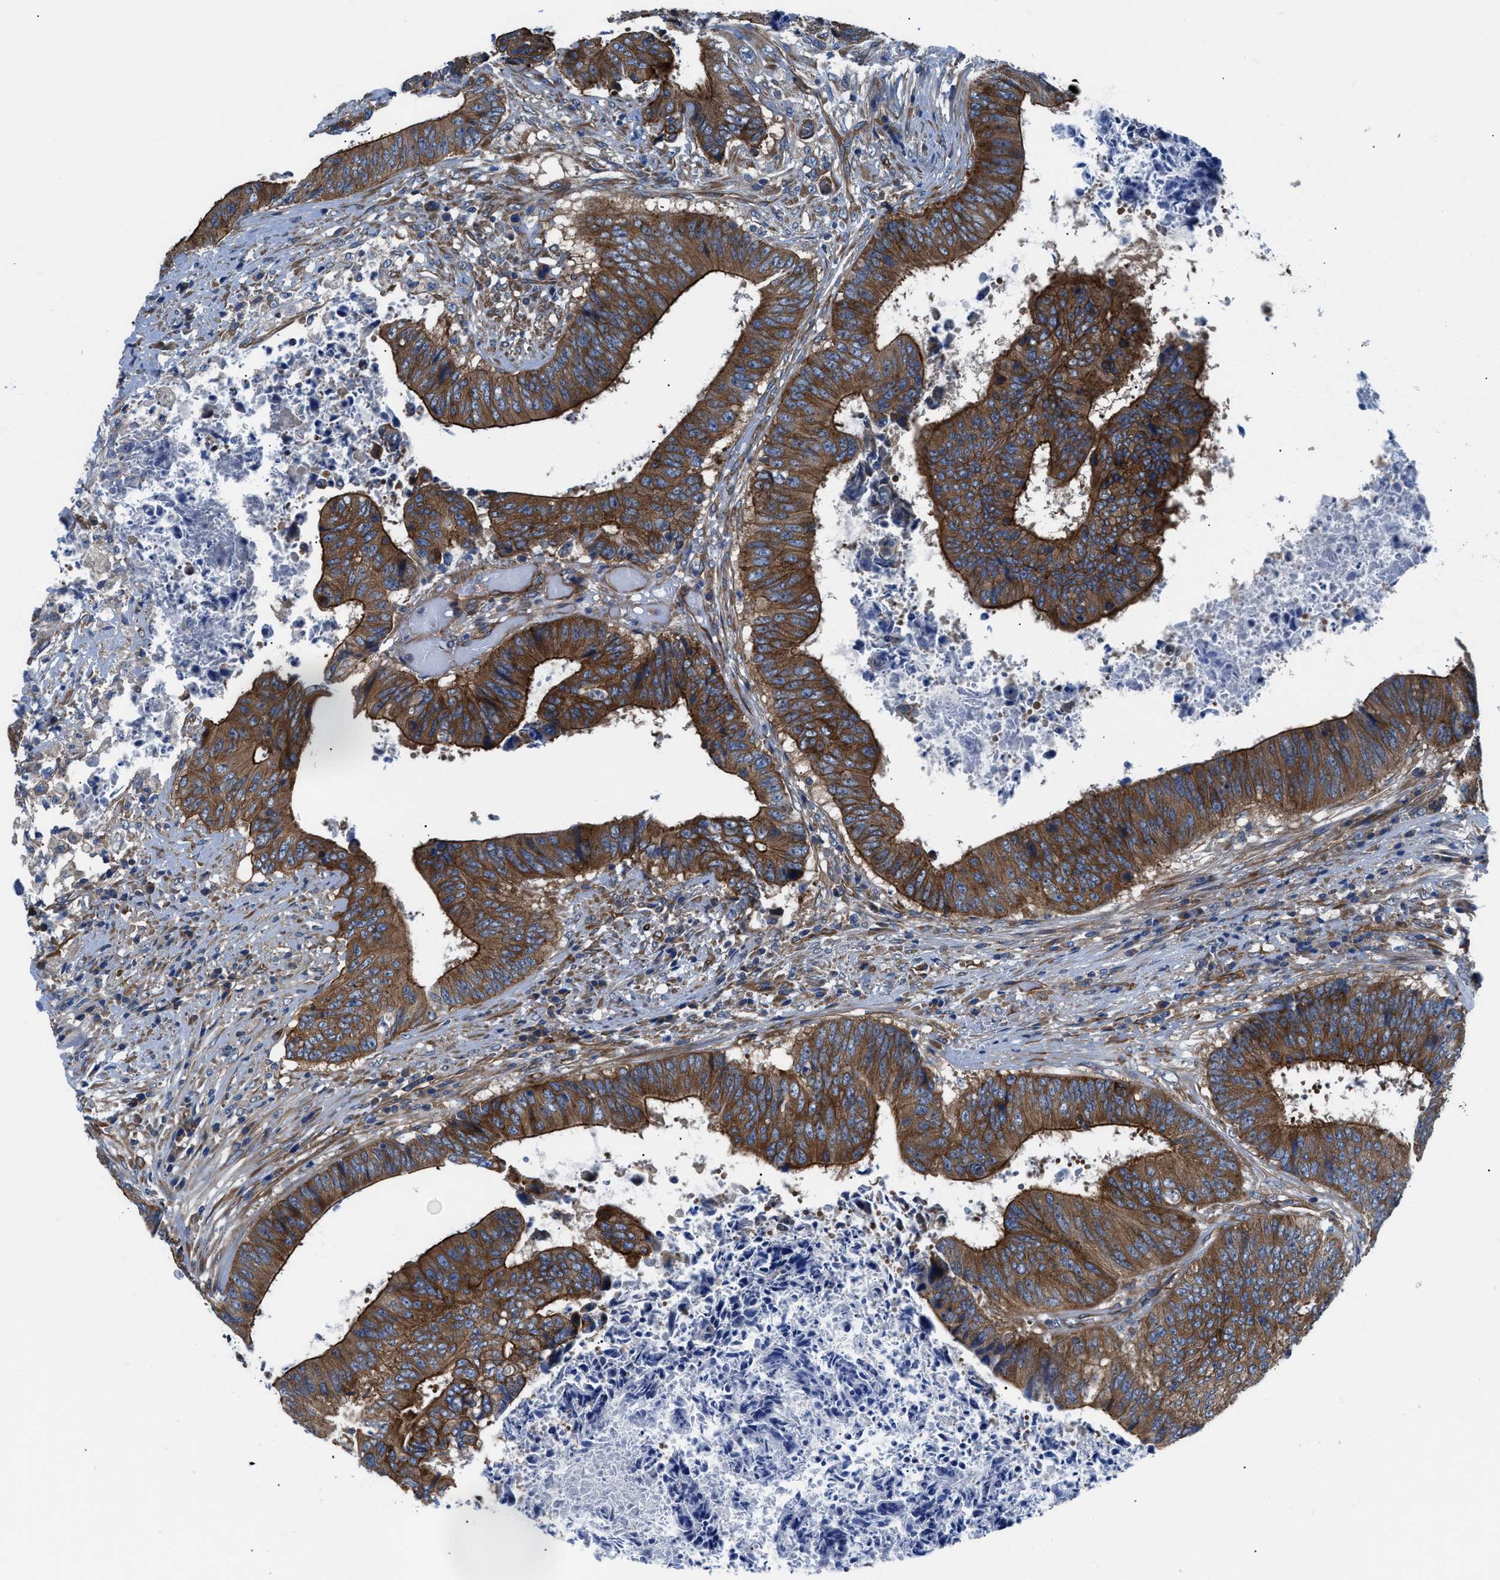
{"staining": {"intensity": "strong", "quantity": ">75%", "location": "cytoplasmic/membranous"}, "tissue": "colorectal cancer", "cell_type": "Tumor cells", "image_type": "cancer", "snomed": [{"axis": "morphology", "description": "Adenocarcinoma, NOS"}, {"axis": "topography", "description": "Rectum"}], "caption": "A brown stain highlights strong cytoplasmic/membranous positivity of a protein in human adenocarcinoma (colorectal) tumor cells.", "gene": "TRIP4", "patient": {"sex": "male", "age": 72}}